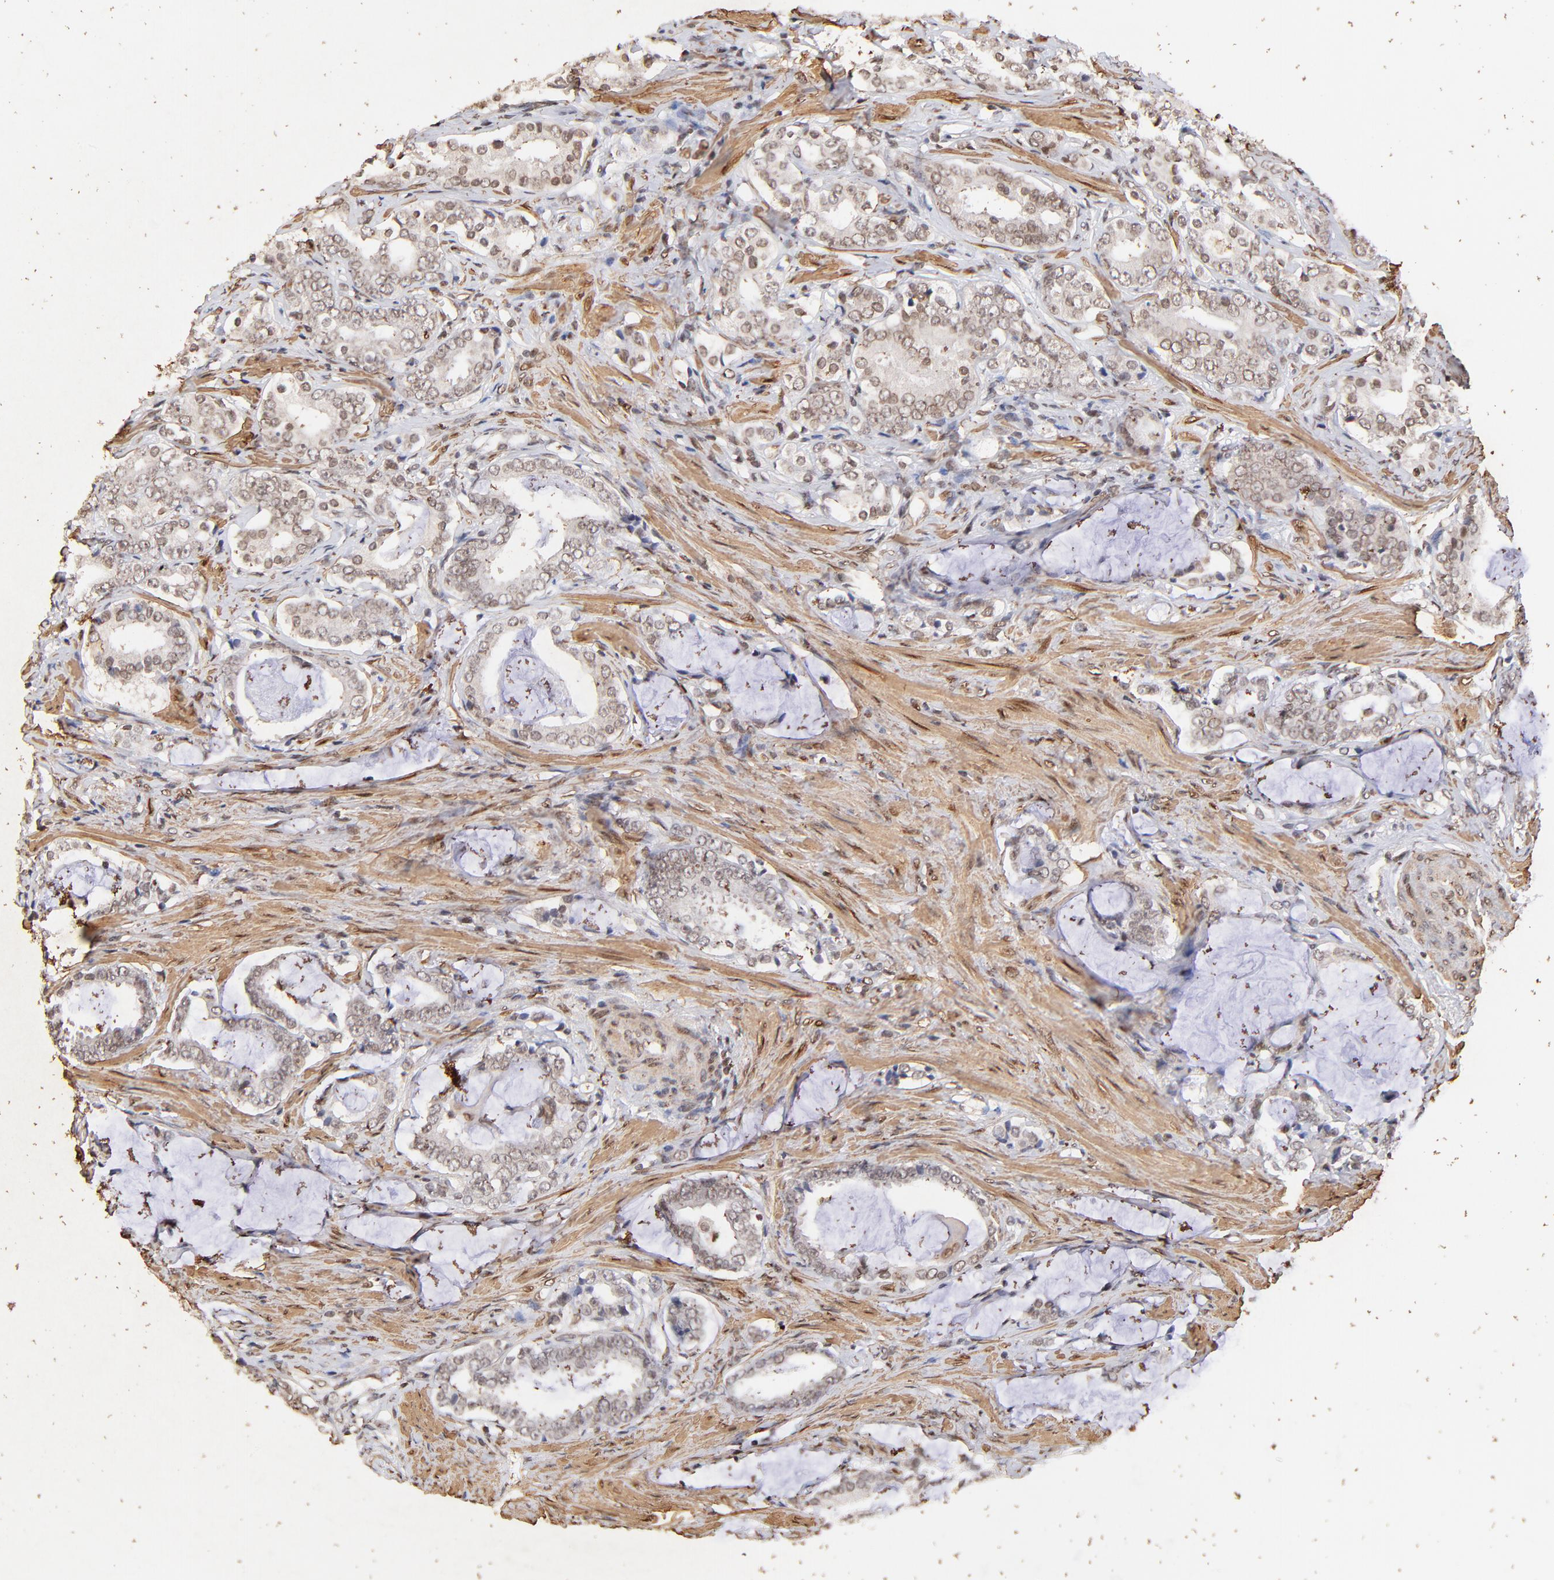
{"staining": {"intensity": "weak", "quantity": "25%-75%", "location": "nuclear"}, "tissue": "prostate cancer", "cell_type": "Tumor cells", "image_type": "cancer", "snomed": [{"axis": "morphology", "description": "Adenocarcinoma, Low grade"}, {"axis": "topography", "description": "Prostate"}], "caption": "Human prostate cancer stained with a protein marker shows weak staining in tumor cells.", "gene": "ZFP92", "patient": {"sex": "male", "age": 59}}